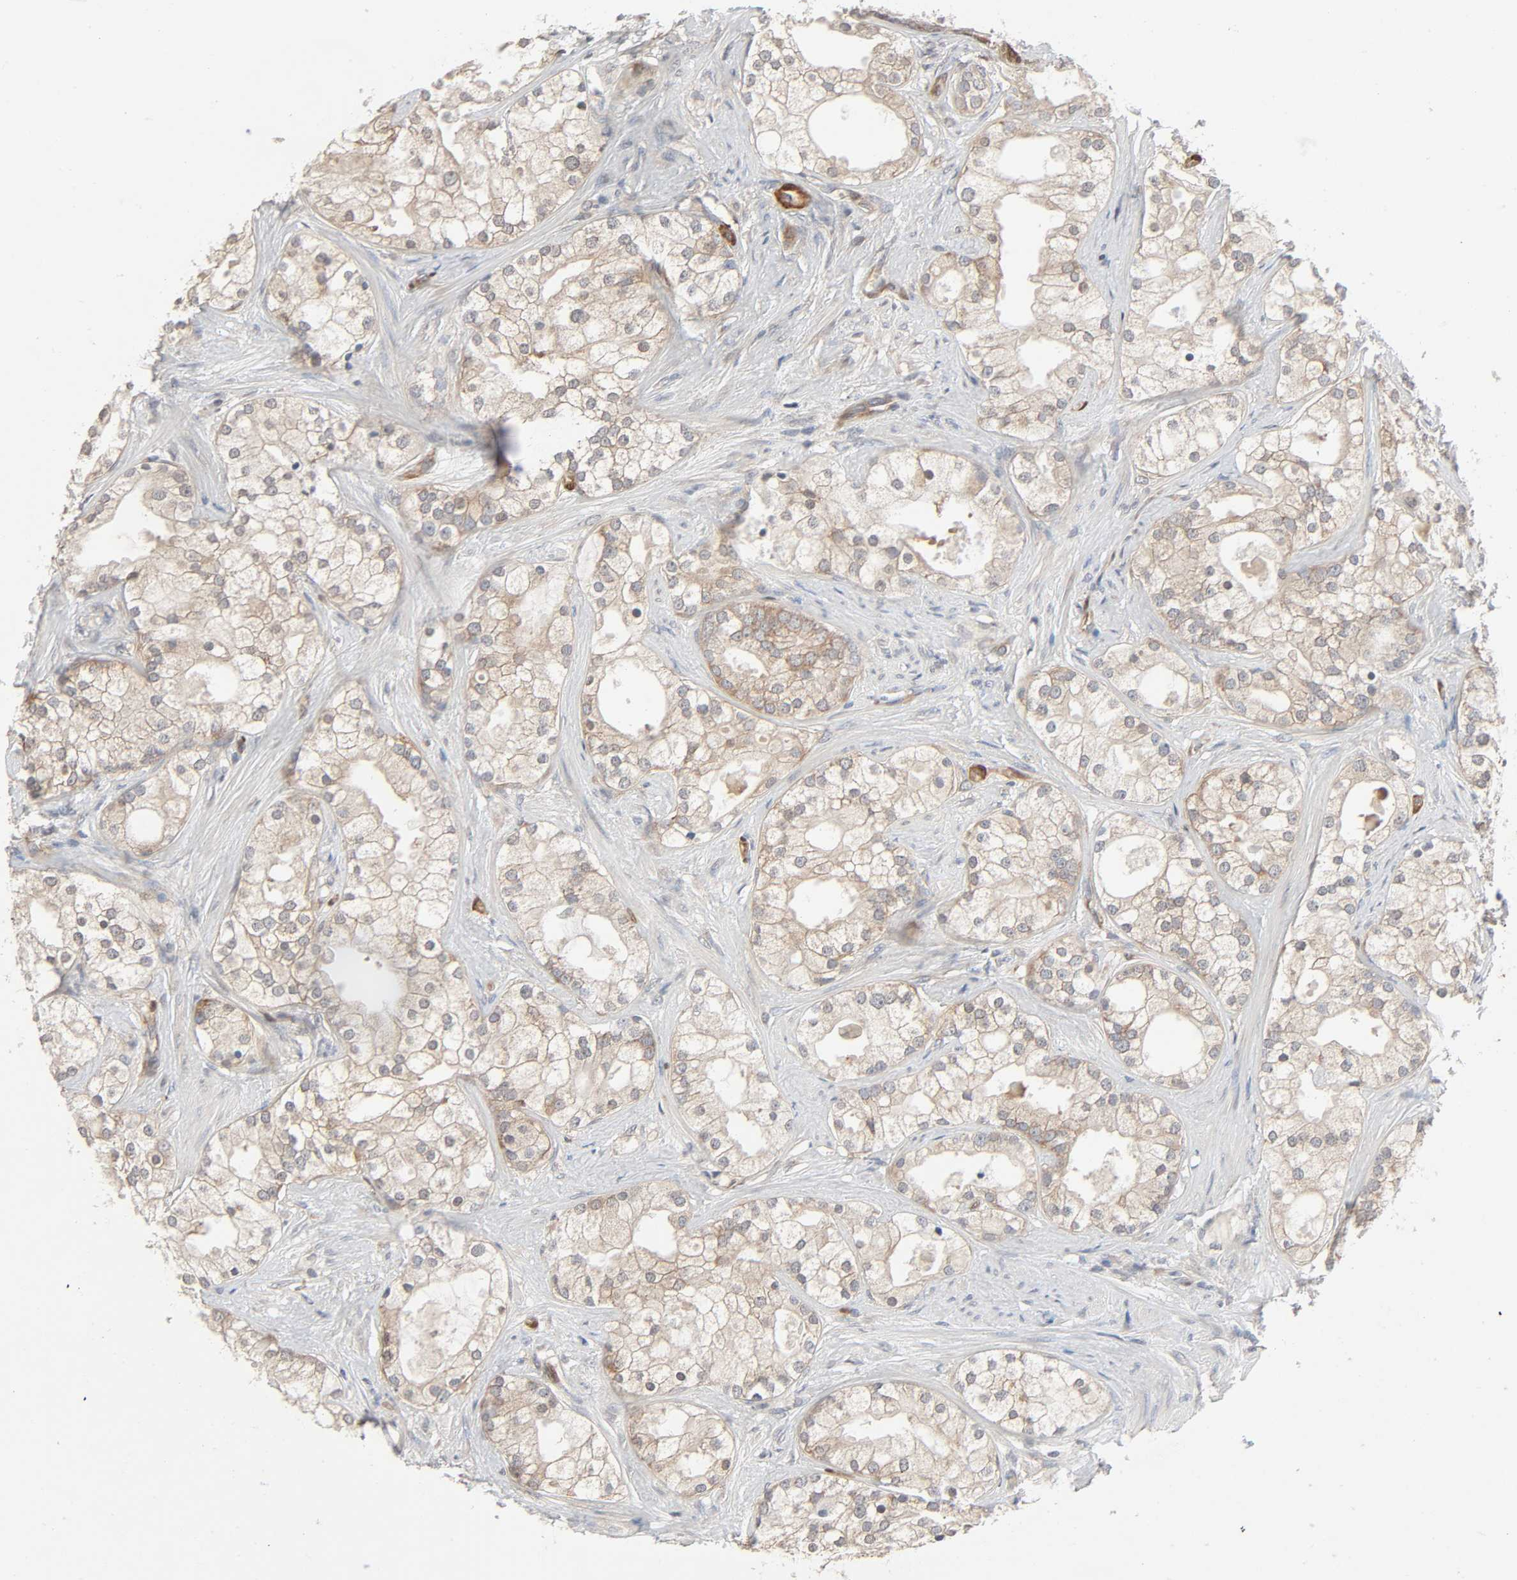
{"staining": {"intensity": "weak", "quantity": ">75%", "location": "cytoplasmic/membranous"}, "tissue": "prostate cancer", "cell_type": "Tumor cells", "image_type": "cancer", "snomed": [{"axis": "morphology", "description": "Adenocarcinoma, Low grade"}, {"axis": "topography", "description": "Prostate"}], "caption": "Weak cytoplasmic/membranous protein positivity is present in about >75% of tumor cells in prostate cancer.", "gene": "PTK2", "patient": {"sex": "male", "age": 58}}